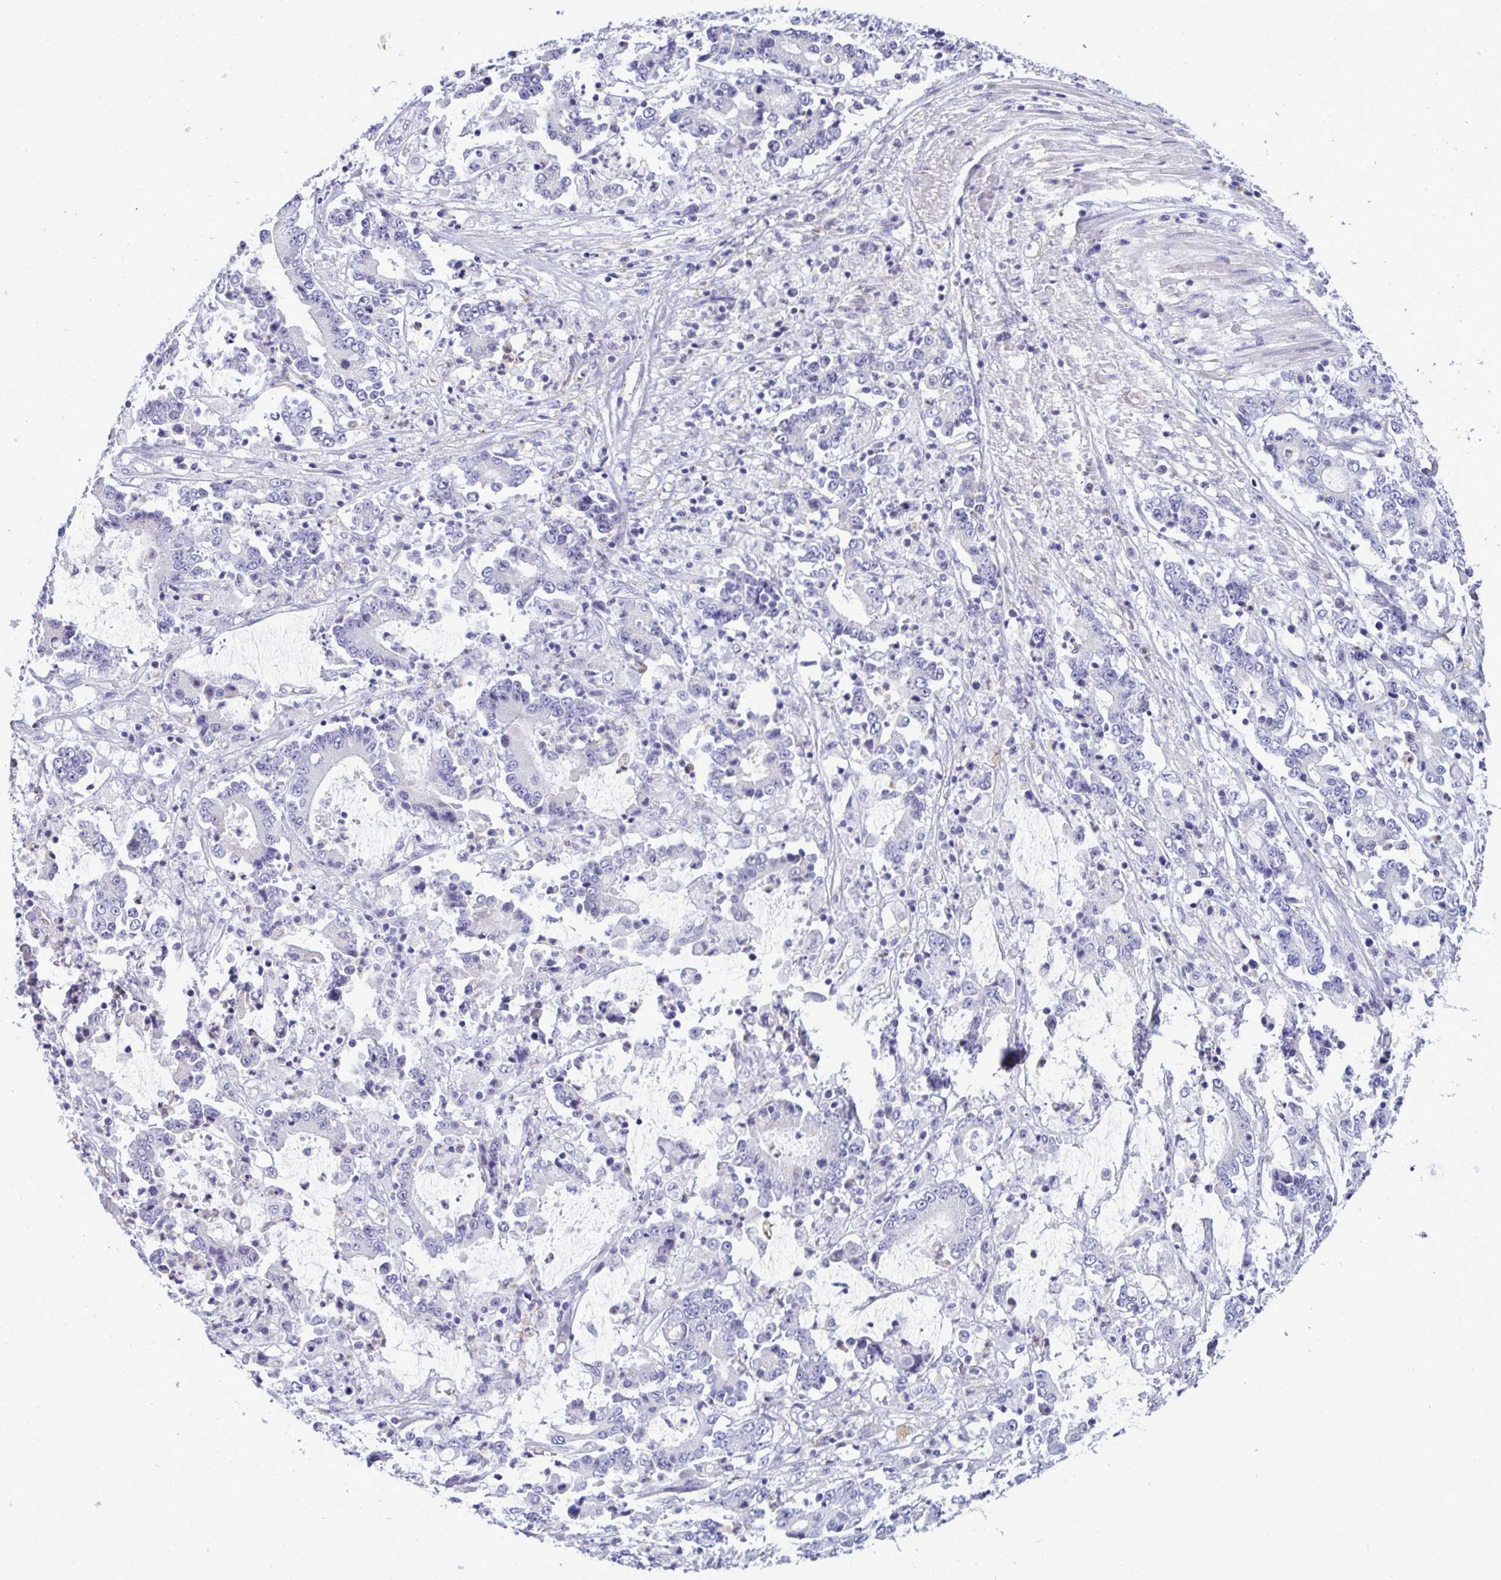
{"staining": {"intensity": "negative", "quantity": "none", "location": "none"}, "tissue": "stomach cancer", "cell_type": "Tumor cells", "image_type": "cancer", "snomed": [{"axis": "morphology", "description": "Adenocarcinoma, NOS"}, {"axis": "topography", "description": "Stomach, upper"}], "caption": "Tumor cells are negative for brown protein staining in stomach cancer.", "gene": "MYH10", "patient": {"sex": "male", "age": 68}}